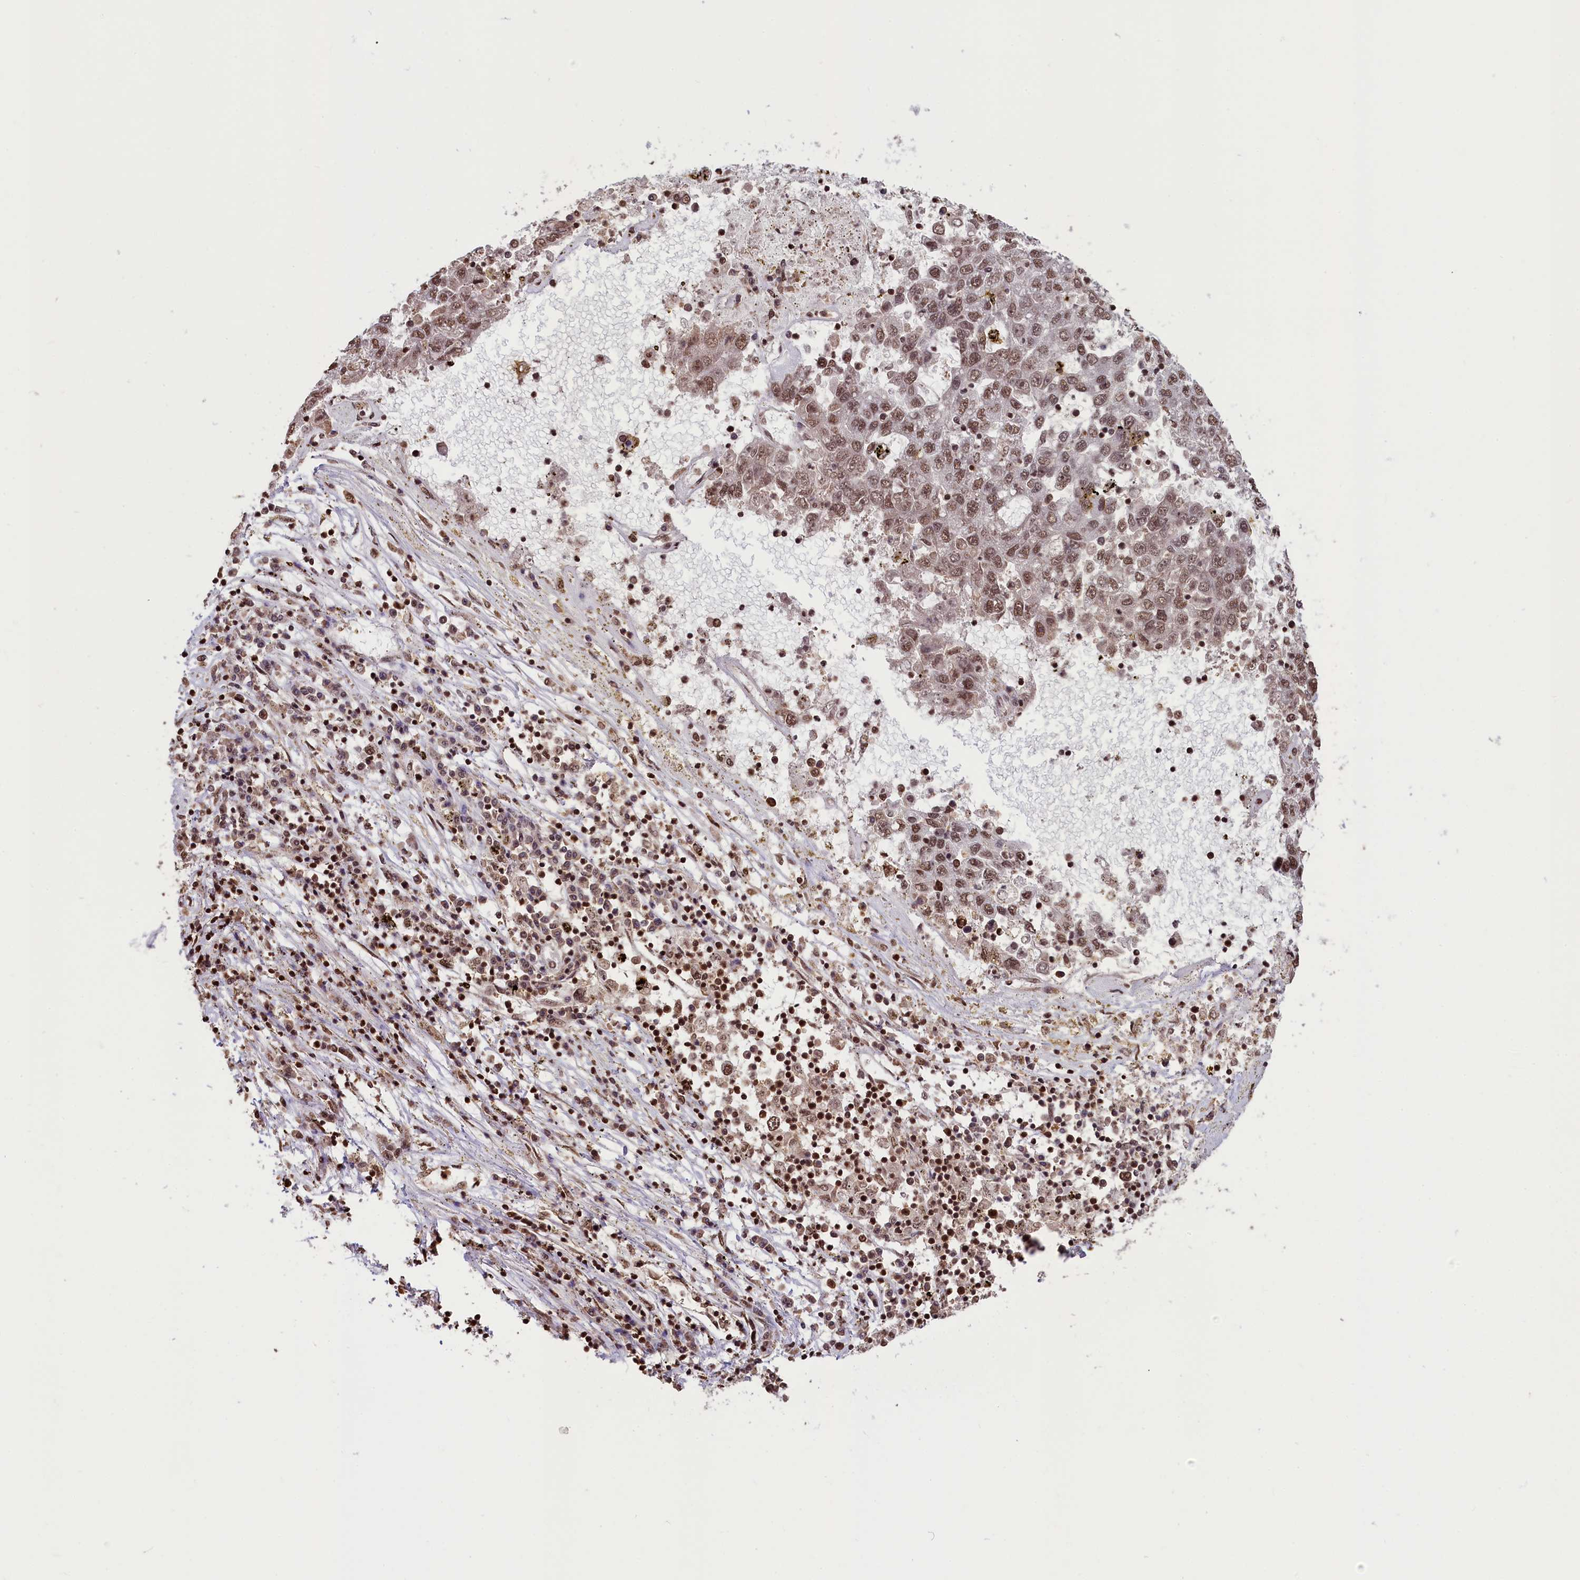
{"staining": {"intensity": "moderate", "quantity": ">75%", "location": "nuclear"}, "tissue": "liver cancer", "cell_type": "Tumor cells", "image_type": "cancer", "snomed": [{"axis": "morphology", "description": "Carcinoma, Hepatocellular, NOS"}, {"axis": "topography", "description": "Liver"}], "caption": "Brown immunohistochemical staining in human liver hepatocellular carcinoma exhibits moderate nuclear staining in approximately >75% of tumor cells. (Stains: DAB (3,3'-diaminobenzidine) in brown, nuclei in blue, Microscopy: brightfield microscopy at high magnification).", "gene": "SNRPD2", "patient": {"sex": "male", "age": 49}}